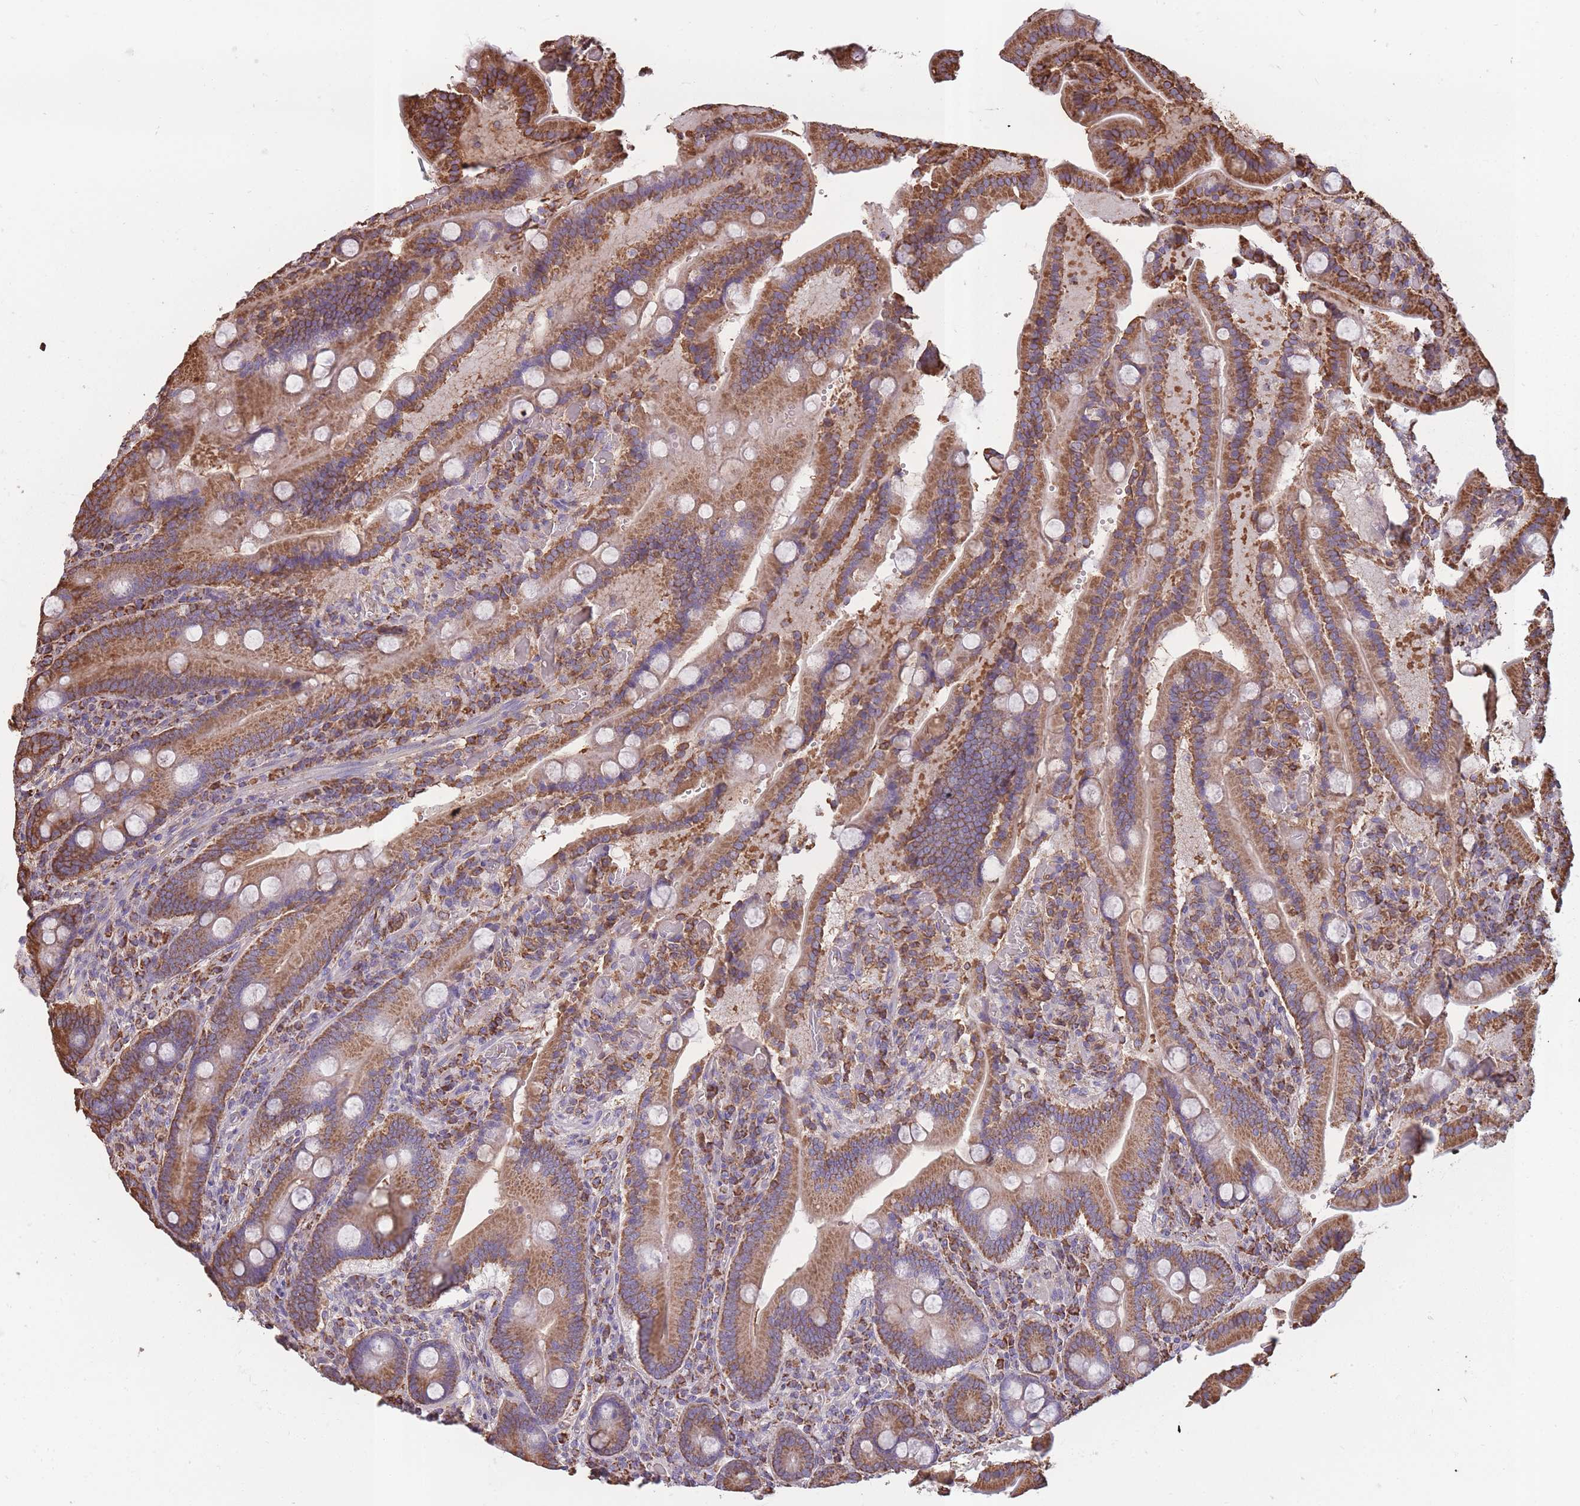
{"staining": {"intensity": "moderate", "quantity": ">75%", "location": "cytoplasmic/membranous"}, "tissue": "duodenum", "cell_type": "Glandular cells", "image_type": "normal", "snomed": [{"axis": "morphology", "description": "Normal tissue, NOS"}, {"axis": "topography", "description": "Duodenum"}], "caption": "Protein staining of unremarkable duodenum reveals moderate cytoplasmic/membranous positivity in about >75% of glandular cells.", "gene": "KAT2A", "patient": {"sex": "female", "age": 62}}